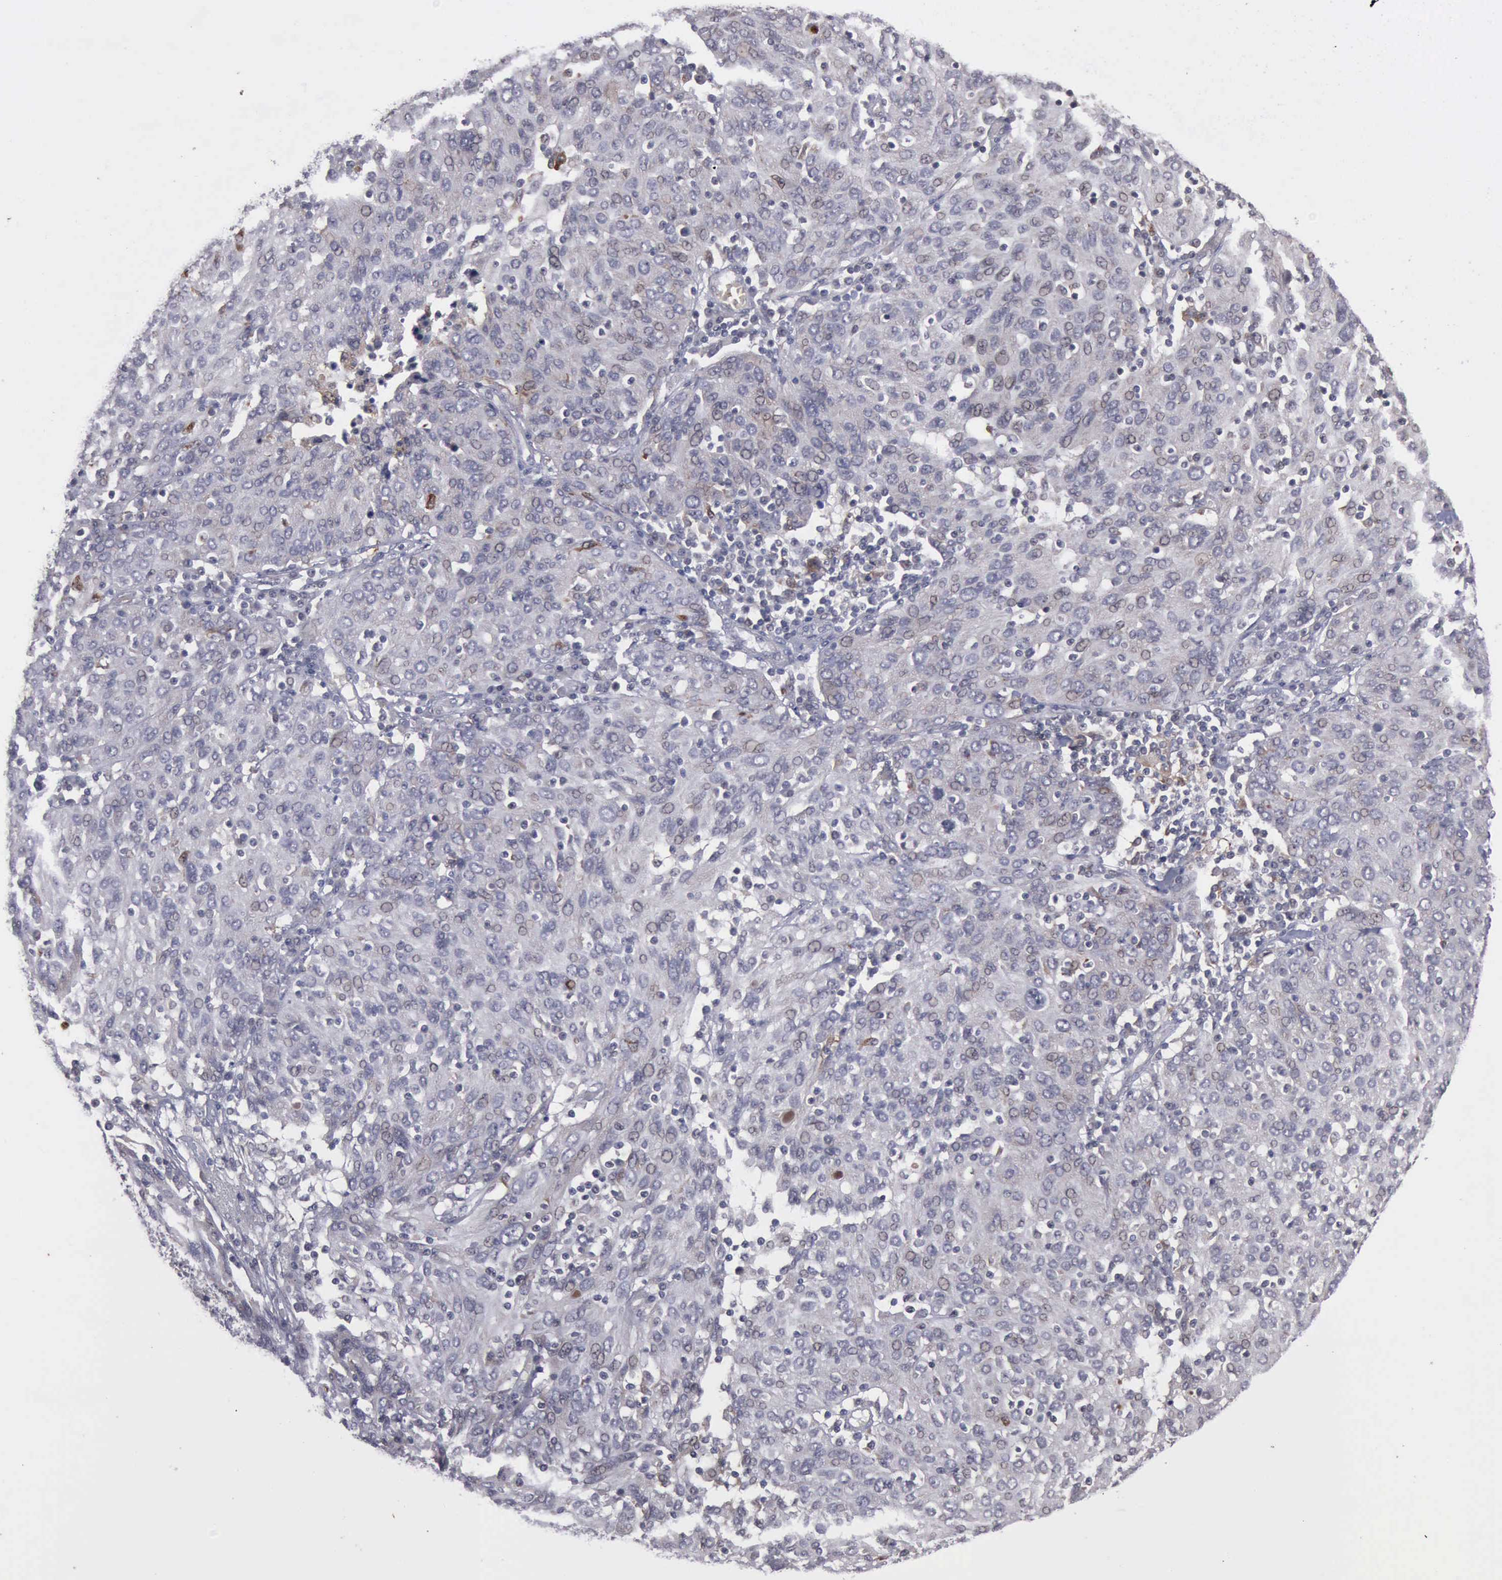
{"staining": {"intensity": "negative", "quantity": "none", "location": "none"}, "tissue": "ovarian cancer", "cell_type": "Tumor cells", "image_type": "cancer", "snomed": [{"axis": "morphology", "description": "Carcinoma, endometroid"}, {"axis": "topography", "description": "Ovary"}], "caption": "The photomicrograph reveals no significant positivity in tumor cells of ovarian cancer (endometroid carcinoma).", "gene": "MMP9", "patient": {"sex": "female", "age": 50}}